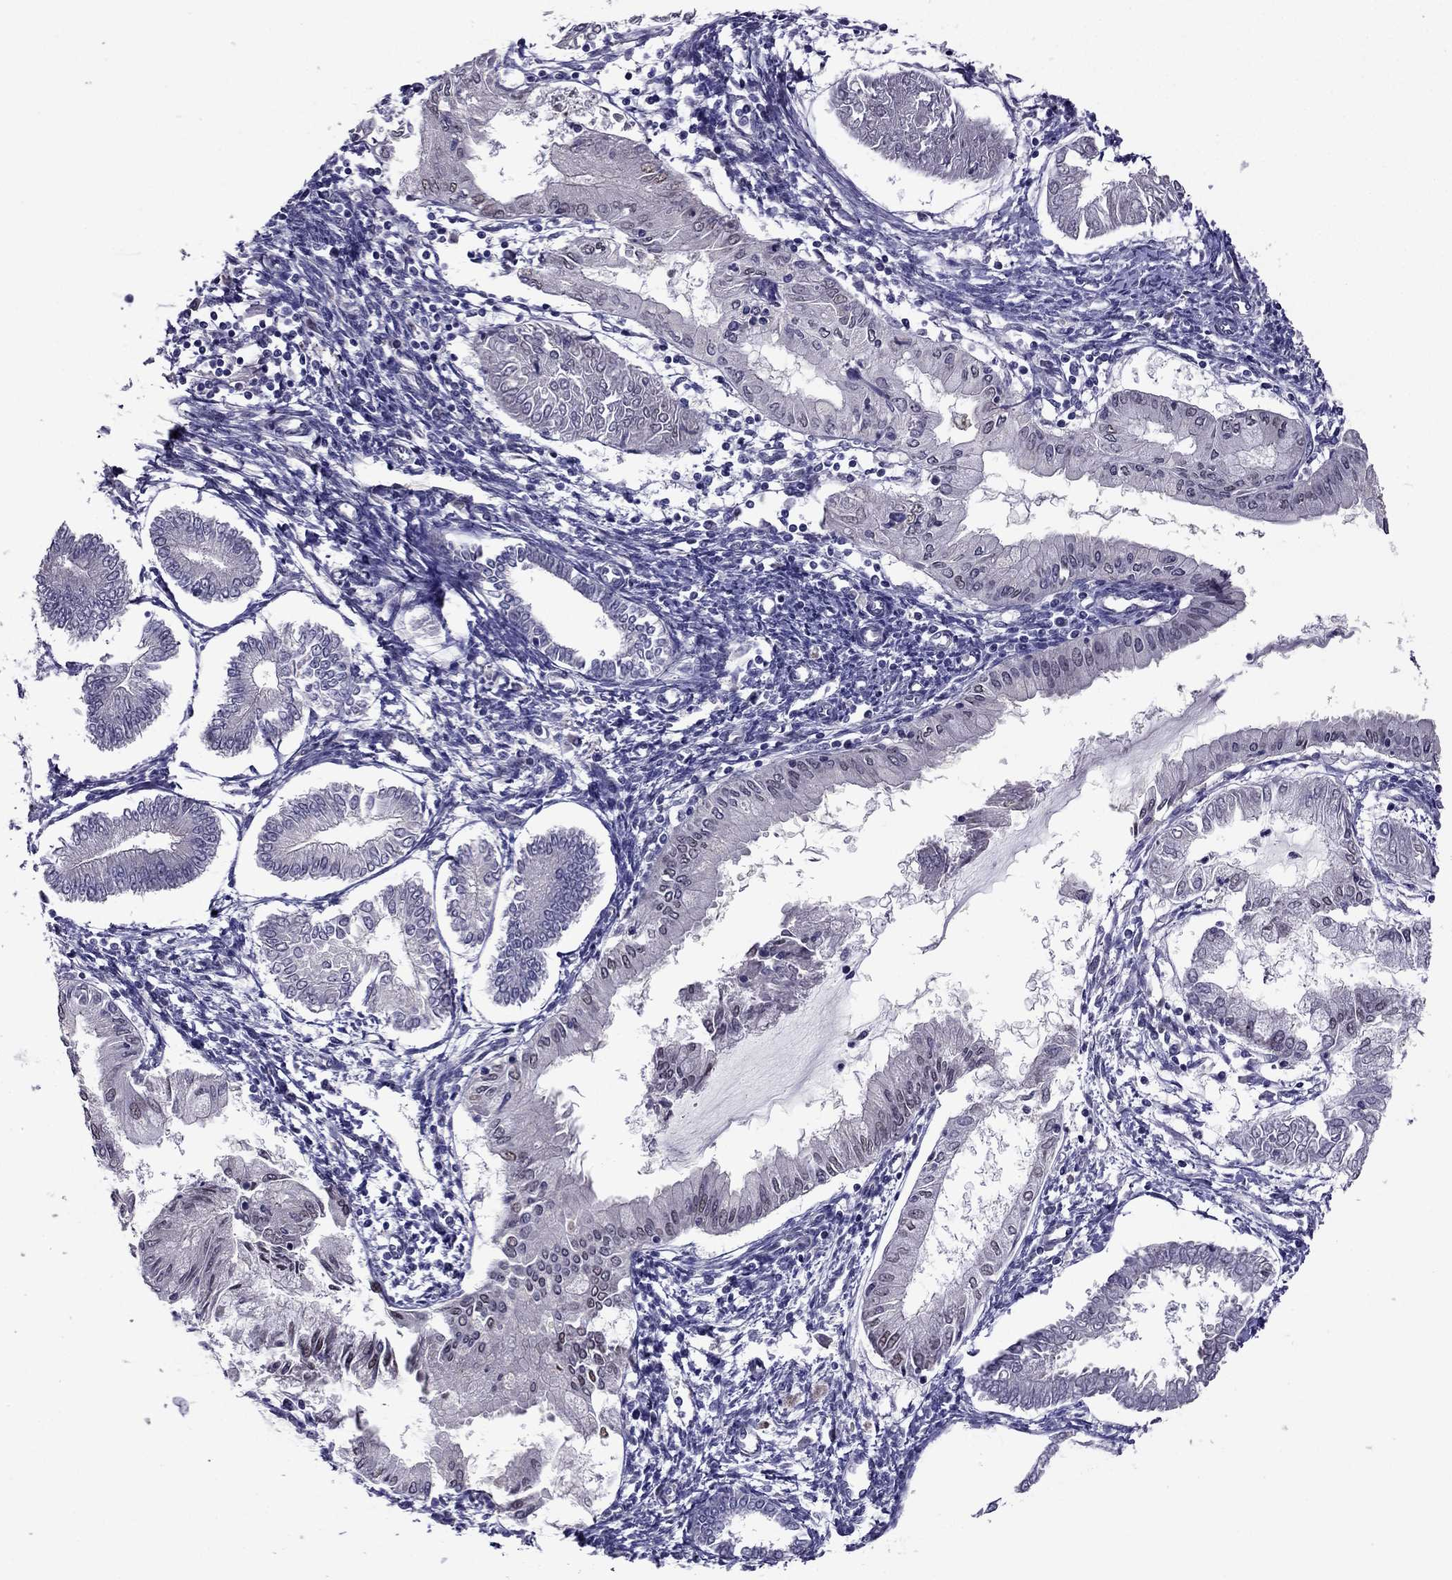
{"staining": {"intensity": "negative", "quantity": "none", "location": "none"}, "tissue": "endometrial cancer", "cell_type": "Tumor cells", "image_type": "cancer", "snomed": [{"axis": "morphology", "description": "Adenocarcinoma, NOS"}, {"axis": "topography", "description": "Endometrium"}], "caption": "Endometrial cancer was stained to show a protein in brown. There is no significant positivity in tumor cells.", "gene": "CDK5", "patient": {"sex": "female", "age": 68}}